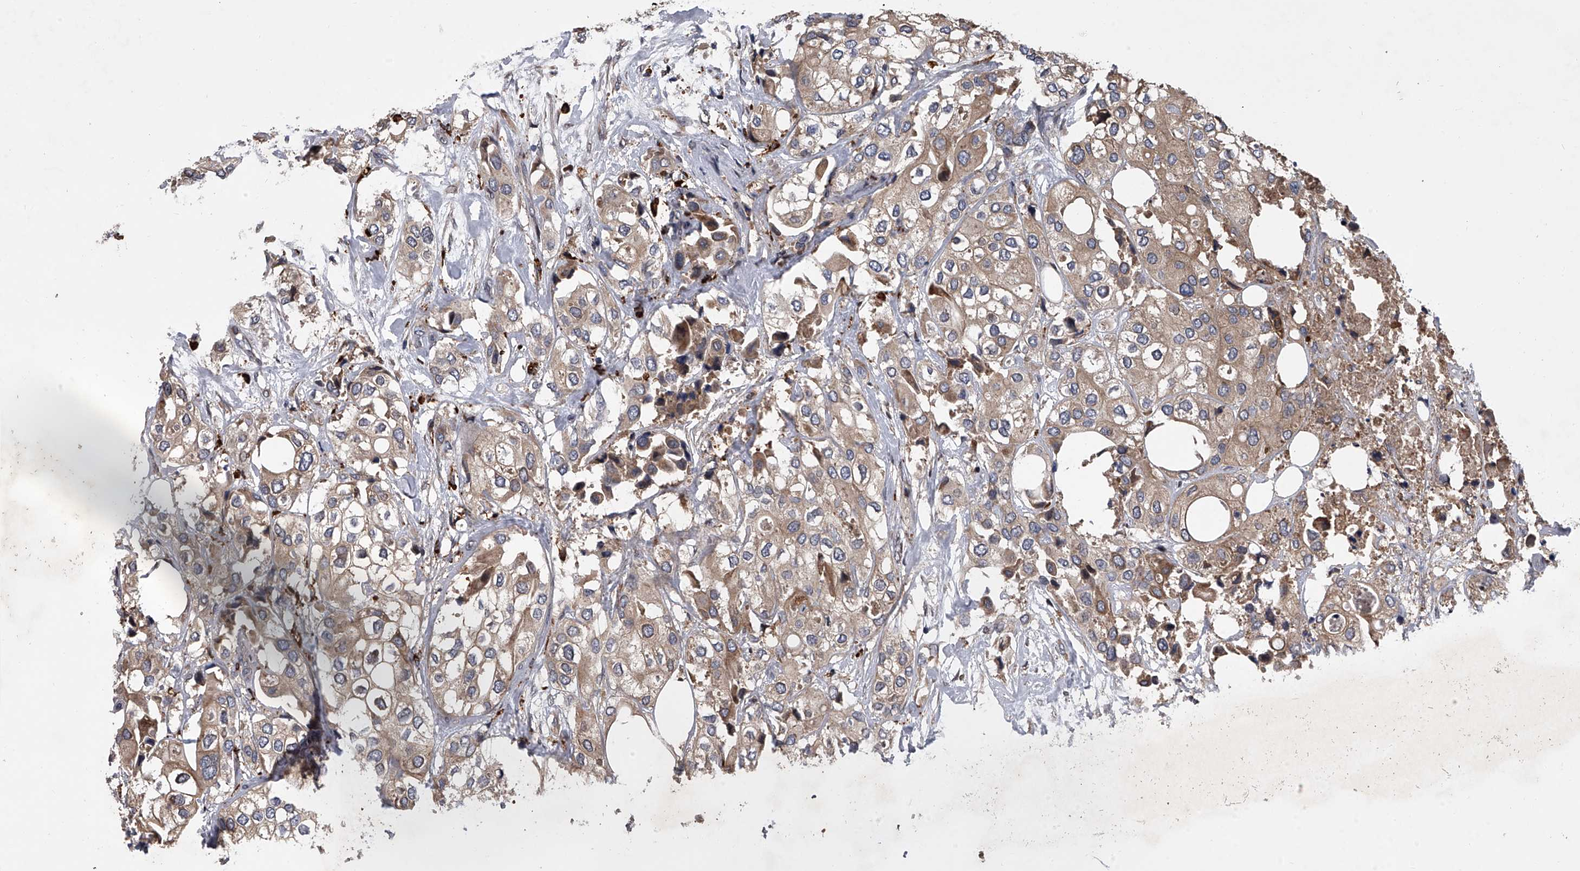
{"staining": {"intensity": "moderate", "quantity": ">75%", "location": "cytoplasmic/membranous"}, "tissue": "urothelial cancer", "cell_type": "Tumor cells", "image_type": "cancer", "snomed": [{"axis": "morphology", "description": "Urothelial carcinoma, High grade"}, {"axis": "topography", "description": "Urinary bladder"}], "caption": "High-power microscopy captured an immunohistochemistry micrograph of urothelial cancer, revealing moderate cytoplasmic/membranous staining in approximately >75% of tumor cells.", "gene": "TRIM8", "patient": {"sex": "male", "age": 64}}